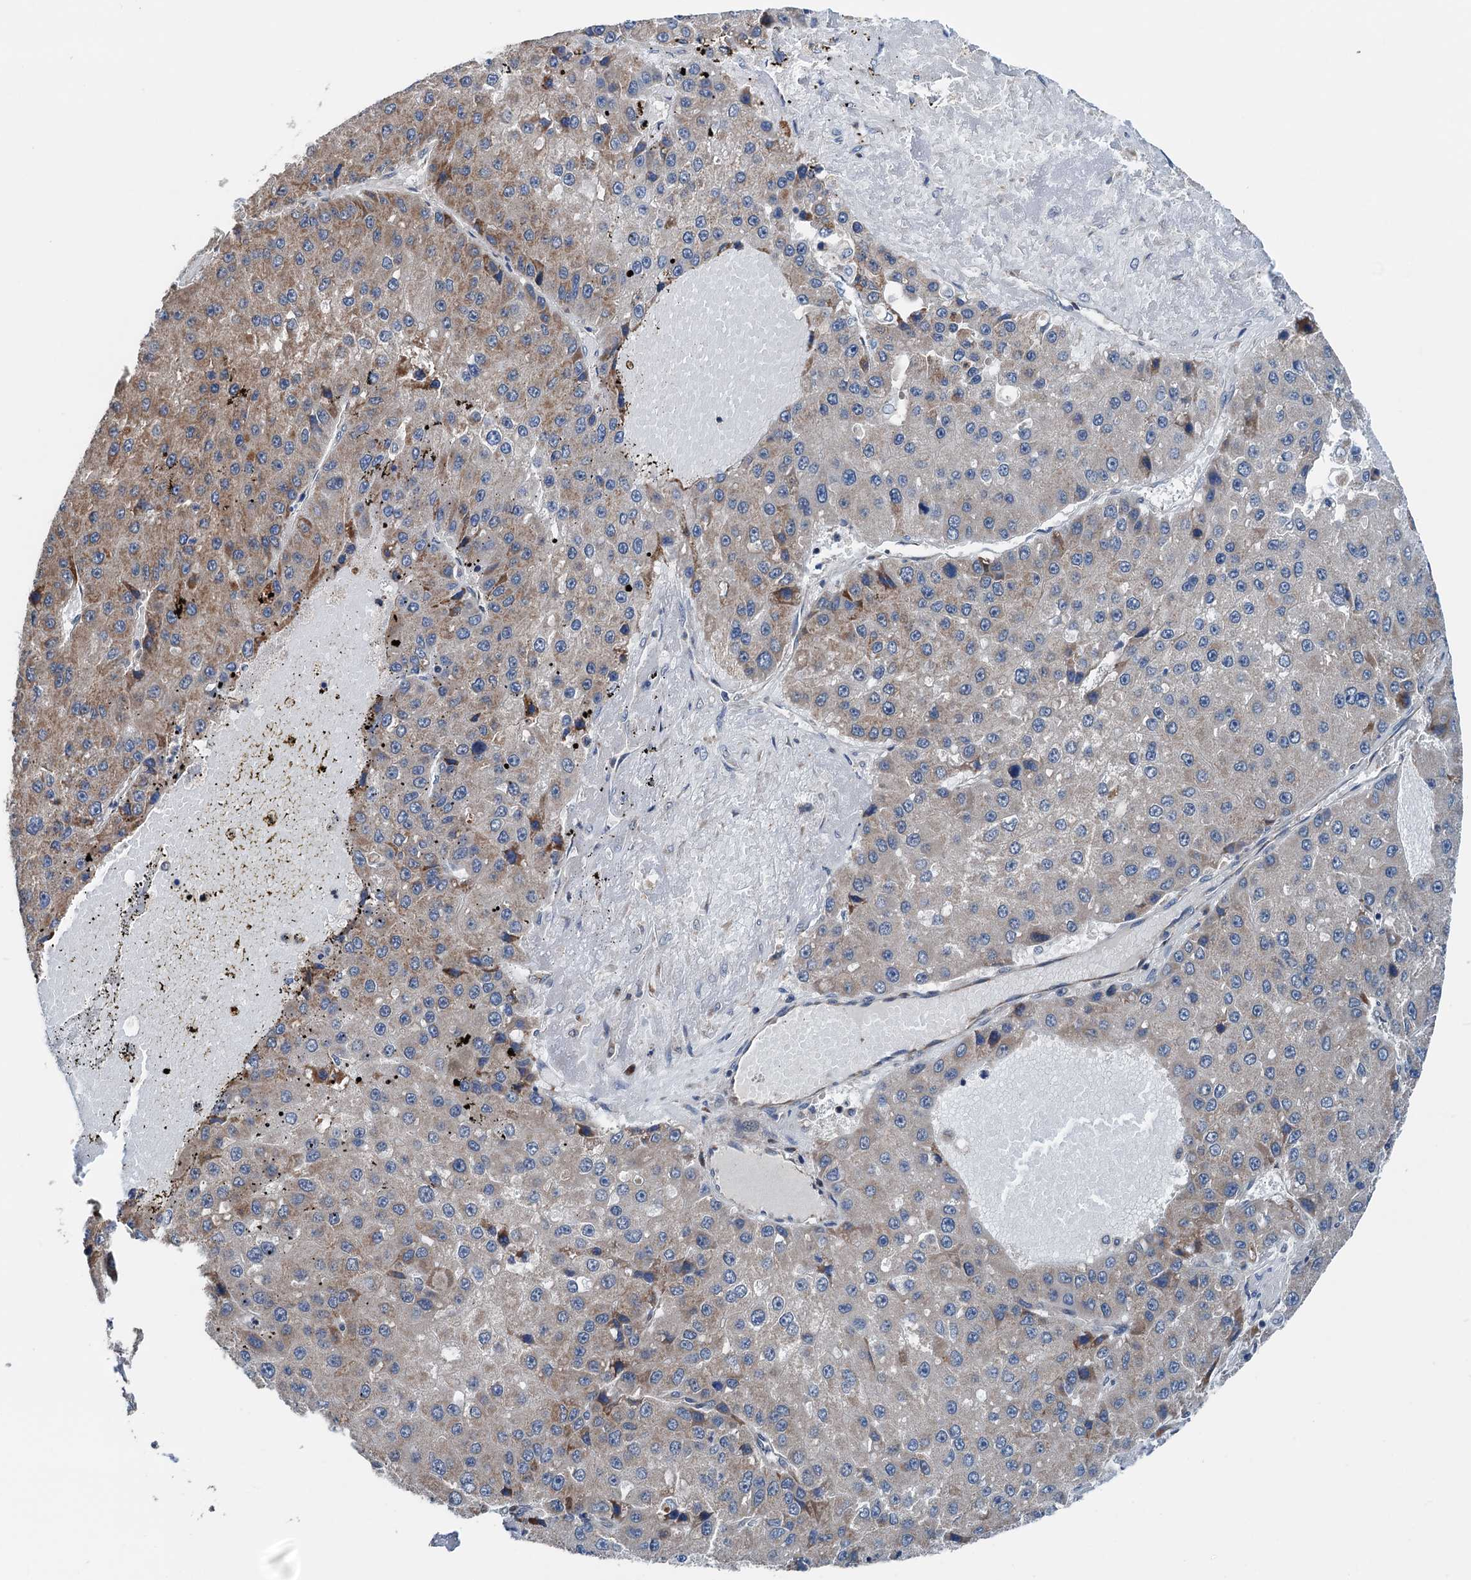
{"staining": {"intensity": "moderate", "quantity": "25%-75%", "location": "cytoplasmic/membranous"}, "tissue": "liver cancer", "cell_type": "Tumor cells", "image_type": "cancer", "snomed": [{"axis": "morphology", "description": "Carcinoma, Hepatocellular, NOS"}, {"axis": "topography", "description": "Liver"}], "caption": "Immunohistochemical staining of human liver hepatocellular carcinoma shows medium levels of moderate cytoplasmic/membranous protein staining in about 25%-75% of tumor cells.", "gene": "ELAC1", "patient": {"sex": "female", "age": 73}}